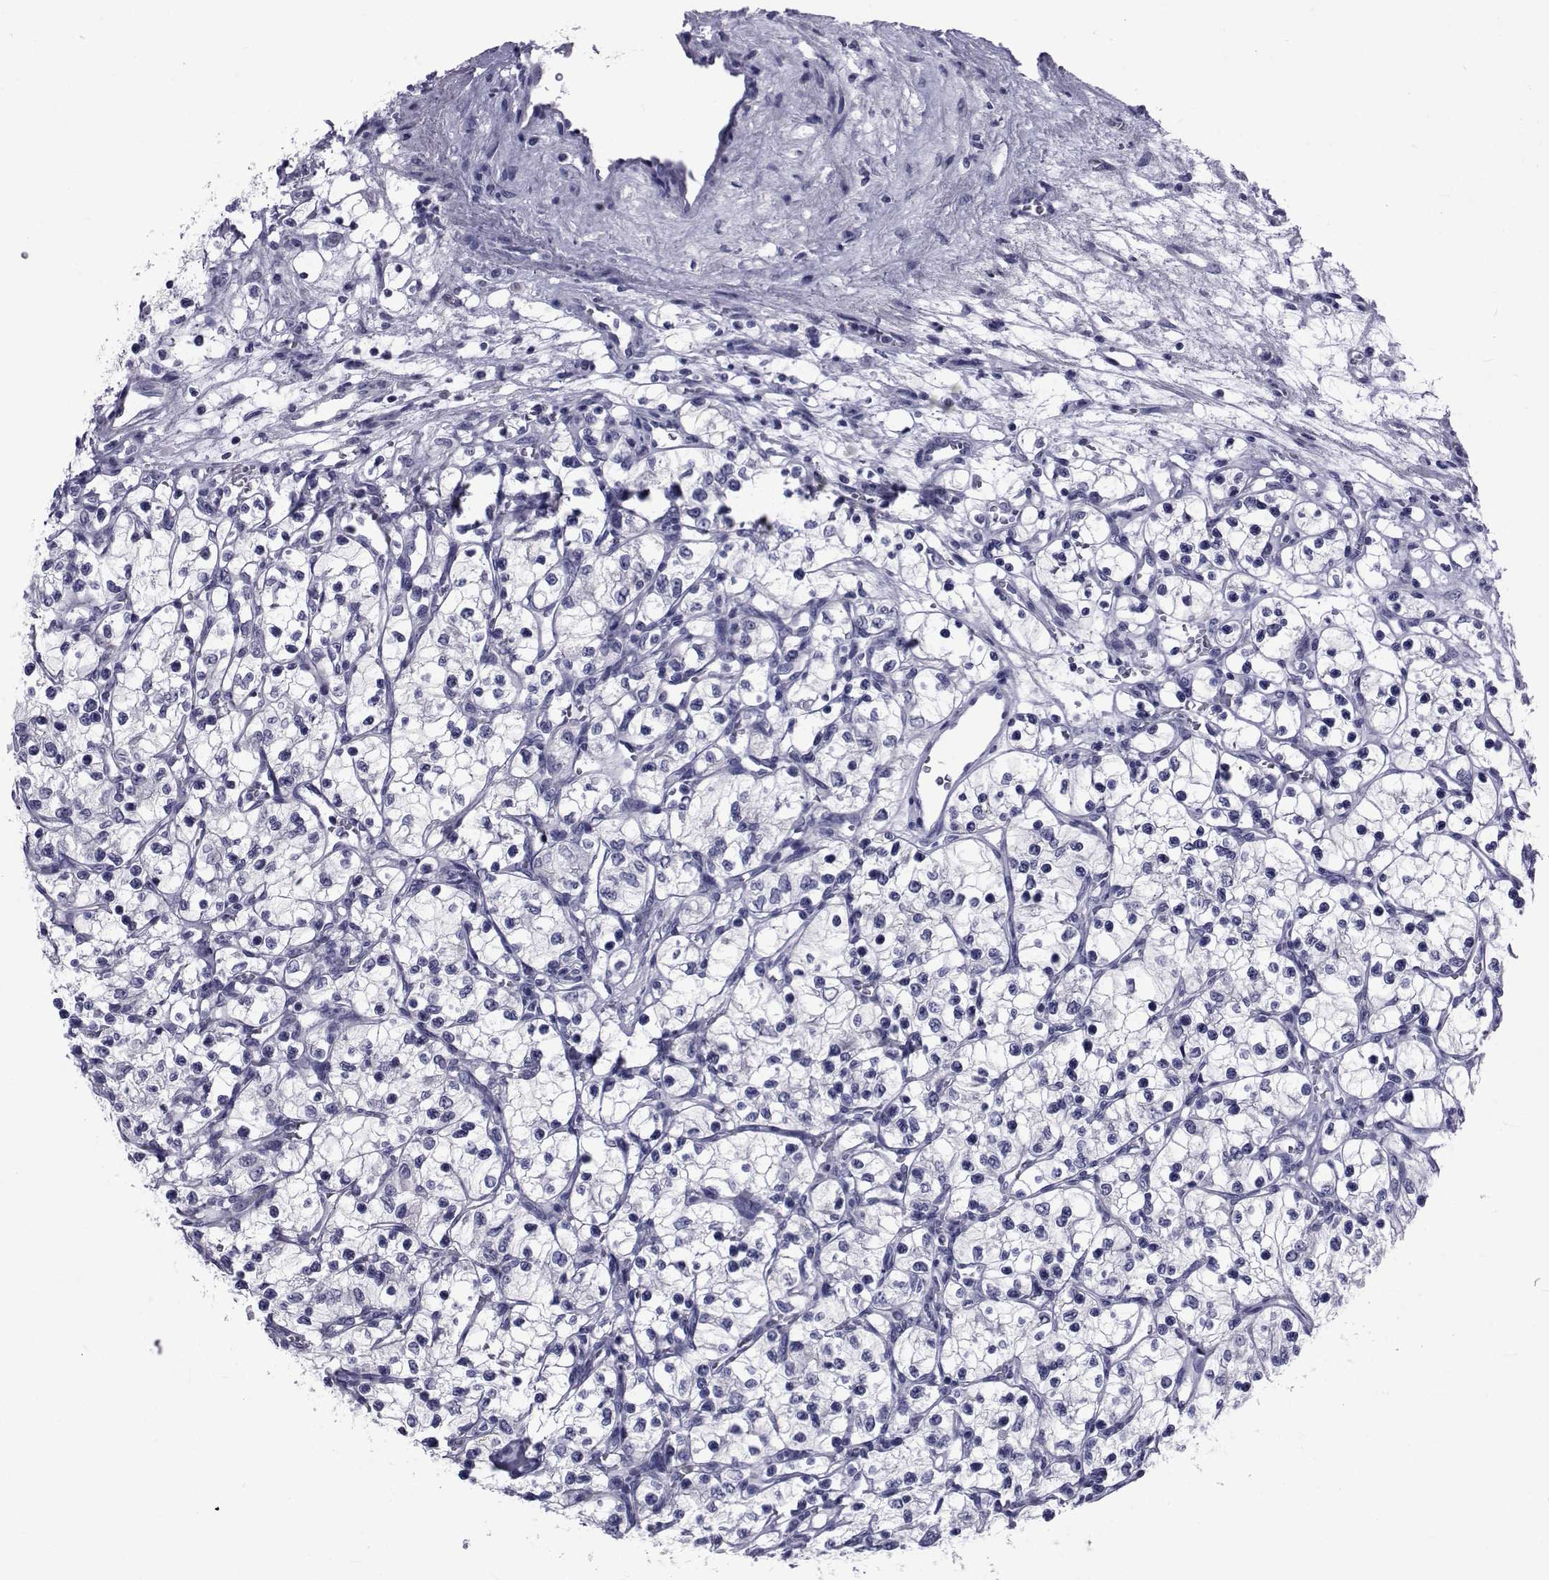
{"staining": {"intensity": "negative", "quantity": "none", "location": "none"}, "tissue": "renal cancer", "cell_type": "Tumor cells", "image_type": "cancer", "snomed": [{"axis": "morphology", "description": "Adenocarcinoma, NOS"}, {"axis": "topography", "description": "Kidney"}], "caption": "Tumor cells show no significant staining in adenocarcinoma (renal).", "gene": "GKAP1", "patient": {"sex": "female", "age": 69}}